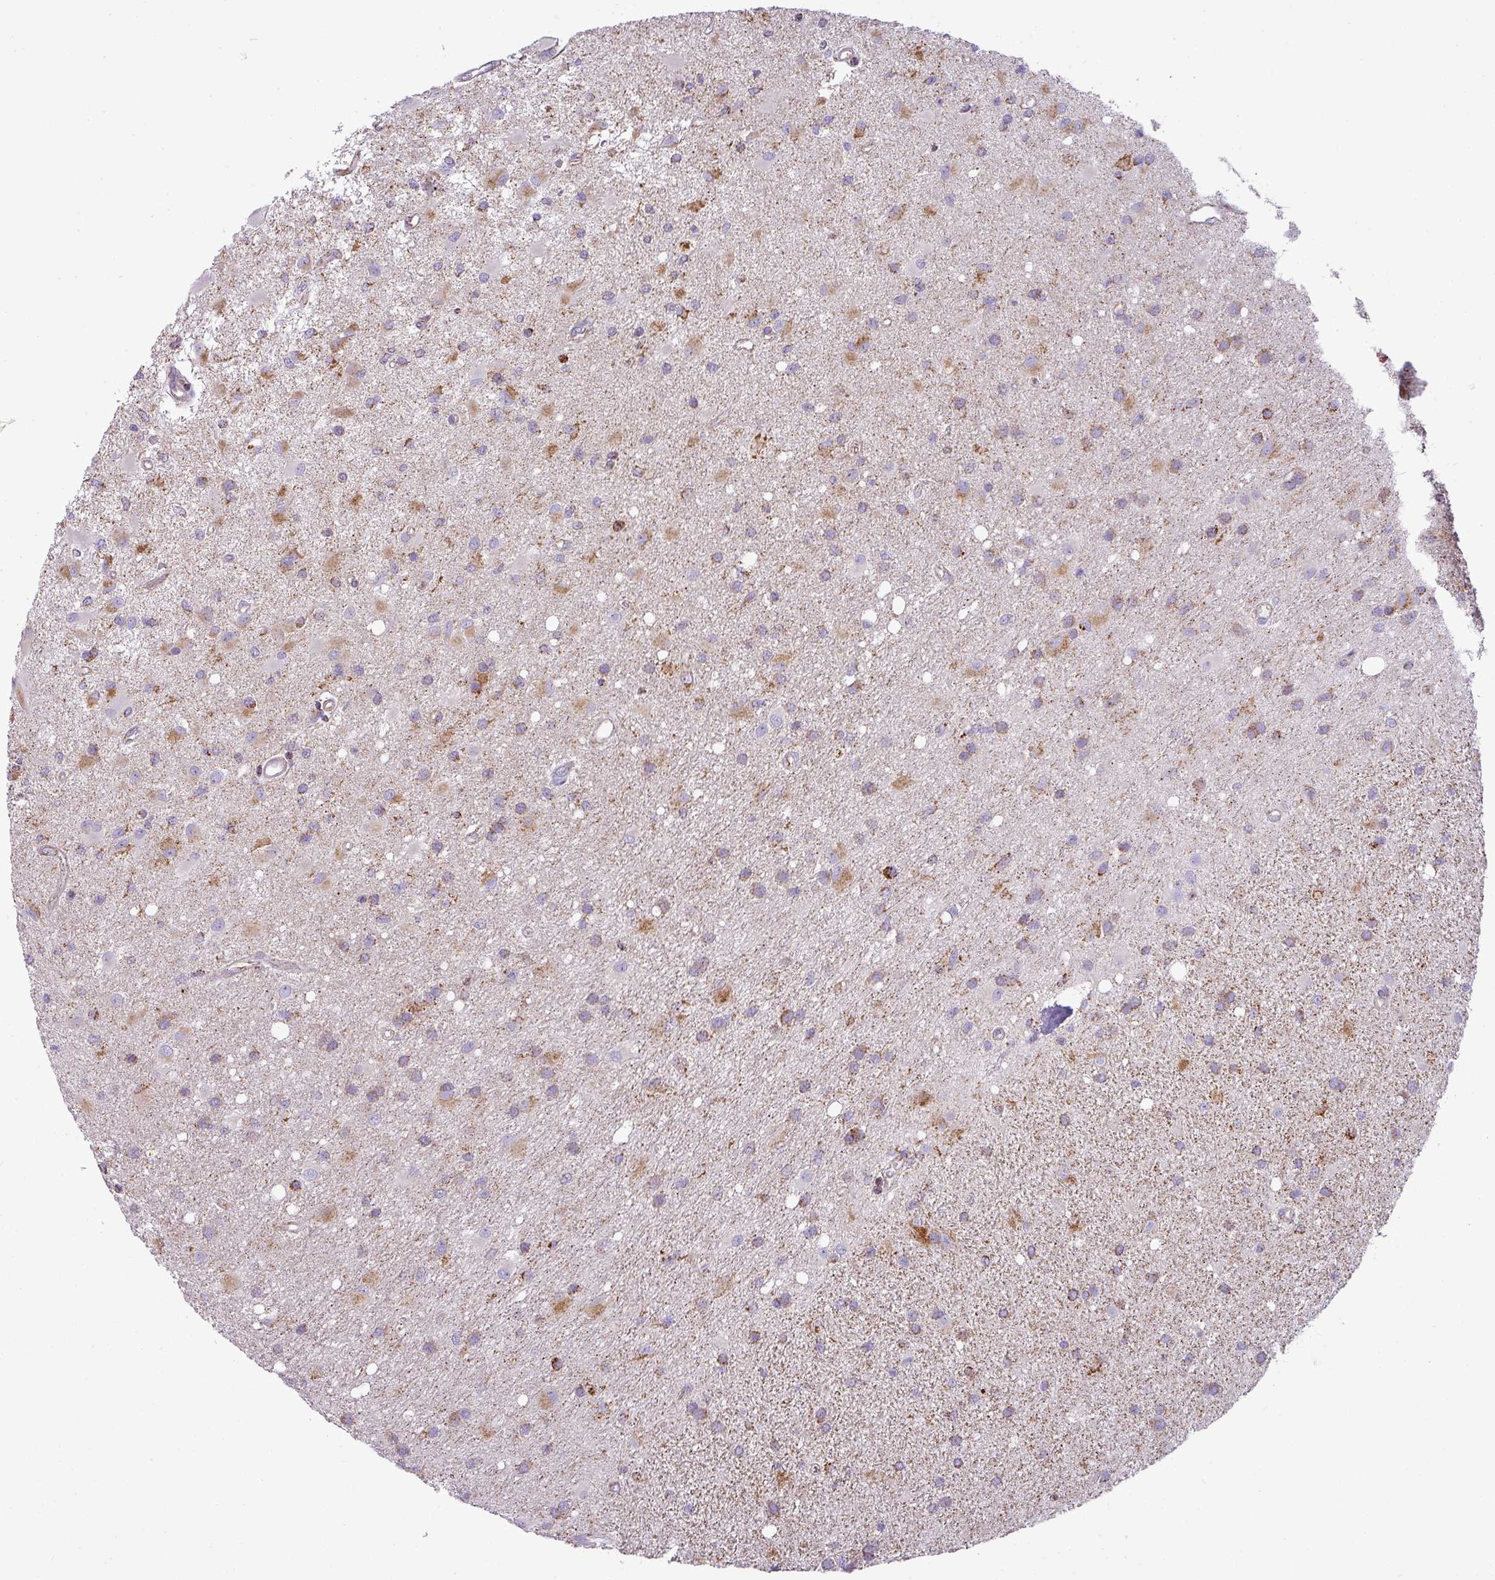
{"staining": {"intensity": "moderate", "quantity": "25%-75%", "location": "cytoplasmic/membranous"}, "tissue": "glioma", "cell_type": "Tumor cells", "image_type": "cancer", "snomed": [{"axis": "morphology", "description": "Glioma, malignant, High grade"}, {"axis": "topography", "description": "Brain"}], "caption": "Protein expression analysis of malignant glioma (high-grade) exhibits moderate cytoplasmic/membranous staining in about 25%-75% of tumor cells.", "gene": "ZNF81", "patient": {"sex": "male", "age": 67}}